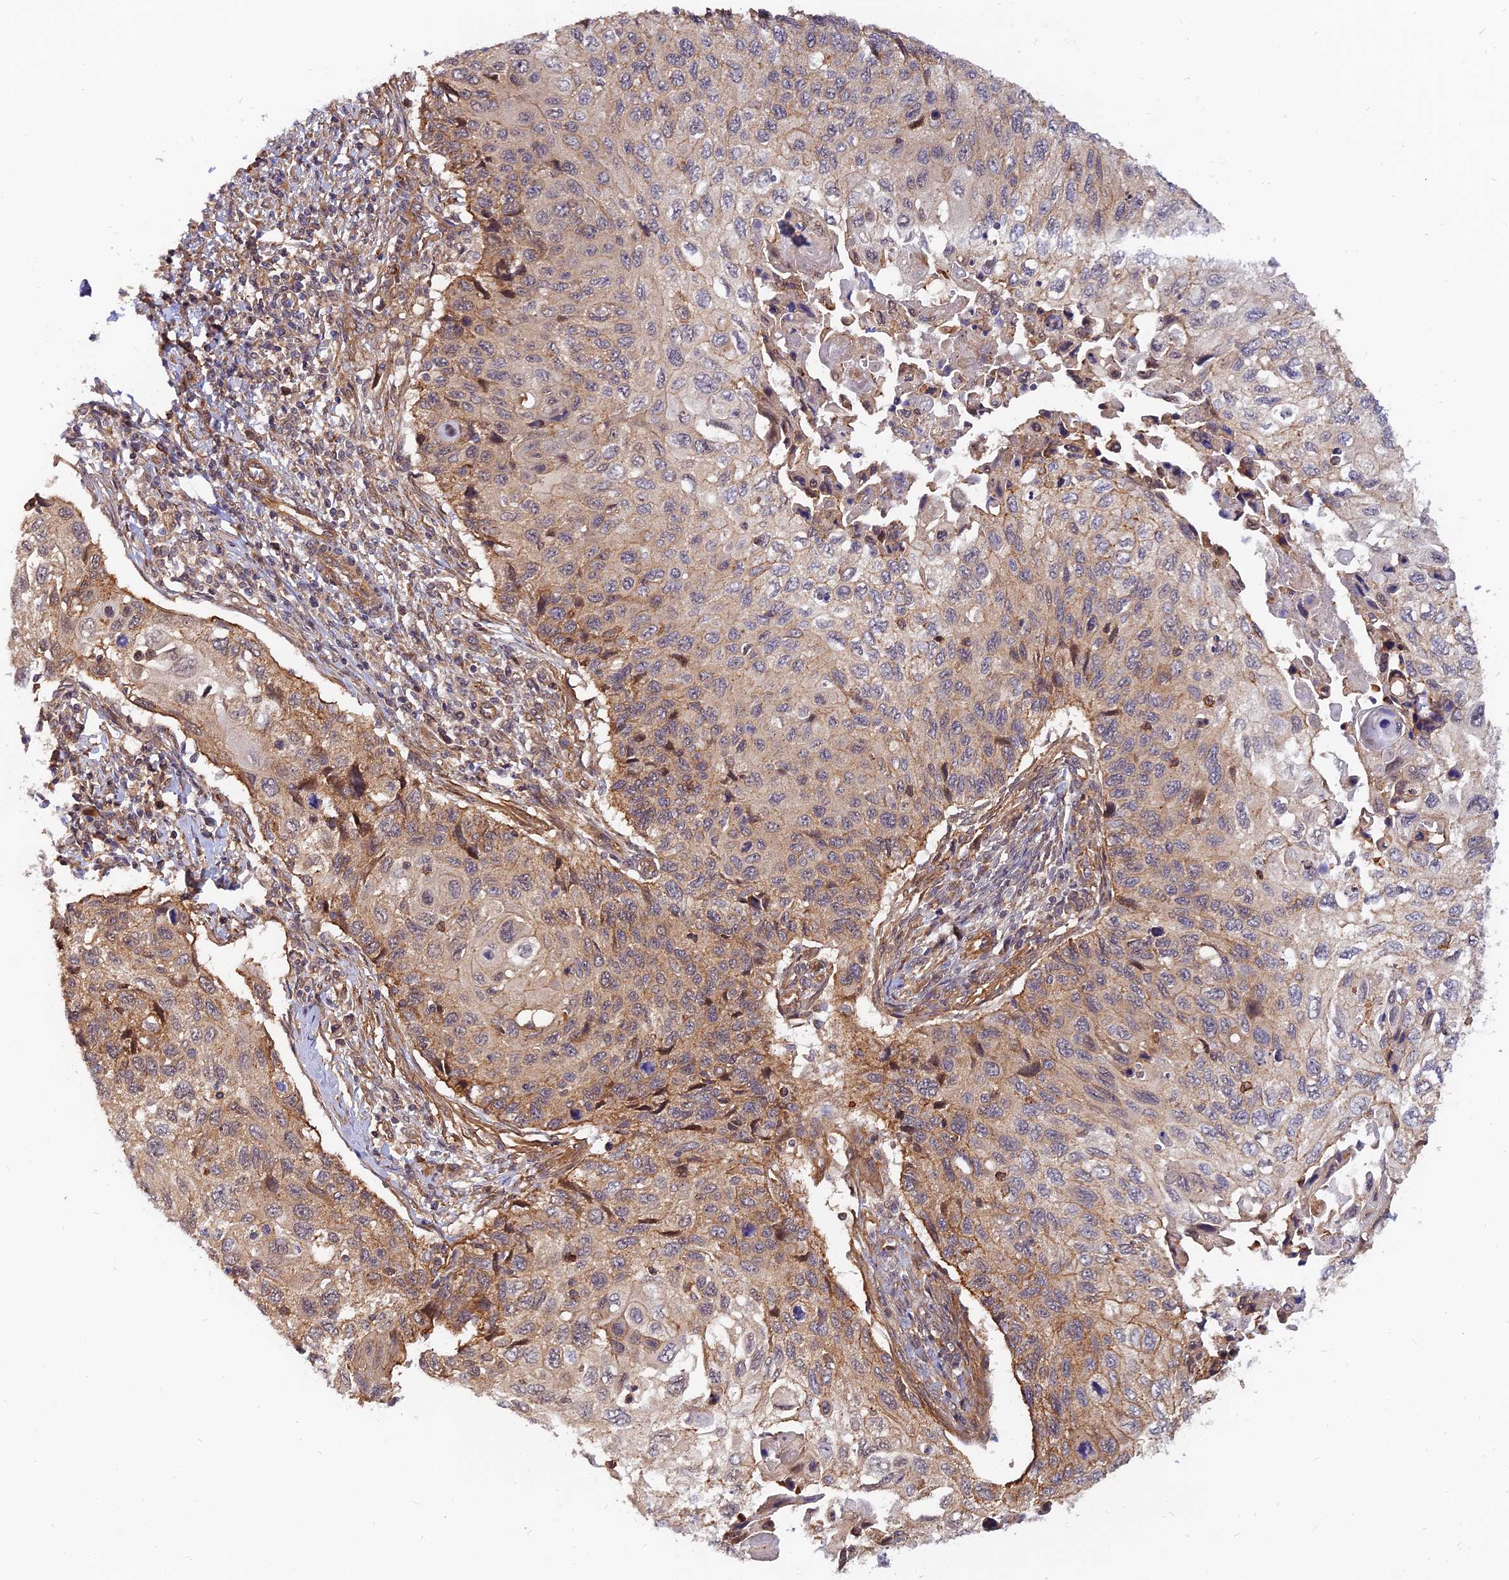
{"staining": {"intensity": "moderate", "quantity": "<25%", "location": "cytoplasmic/membranous"}, "tissue": "cervical cancer", "cell_type": "Tumor cells", "image_type": "cancer", "snomed": [{"axis": "morphology", "description": "Squamous cell carcinoma, NOS"}, {"axis": "topography", "description": "Cervix"}], "caption": "Immunohistochemical staining of cervical cancer exhibits moderate cytoplasmic/membranous protein expression in about <25% of tumor cells.", "gene": "WDR41", "patient": {"sex": "female", "age": 70}}